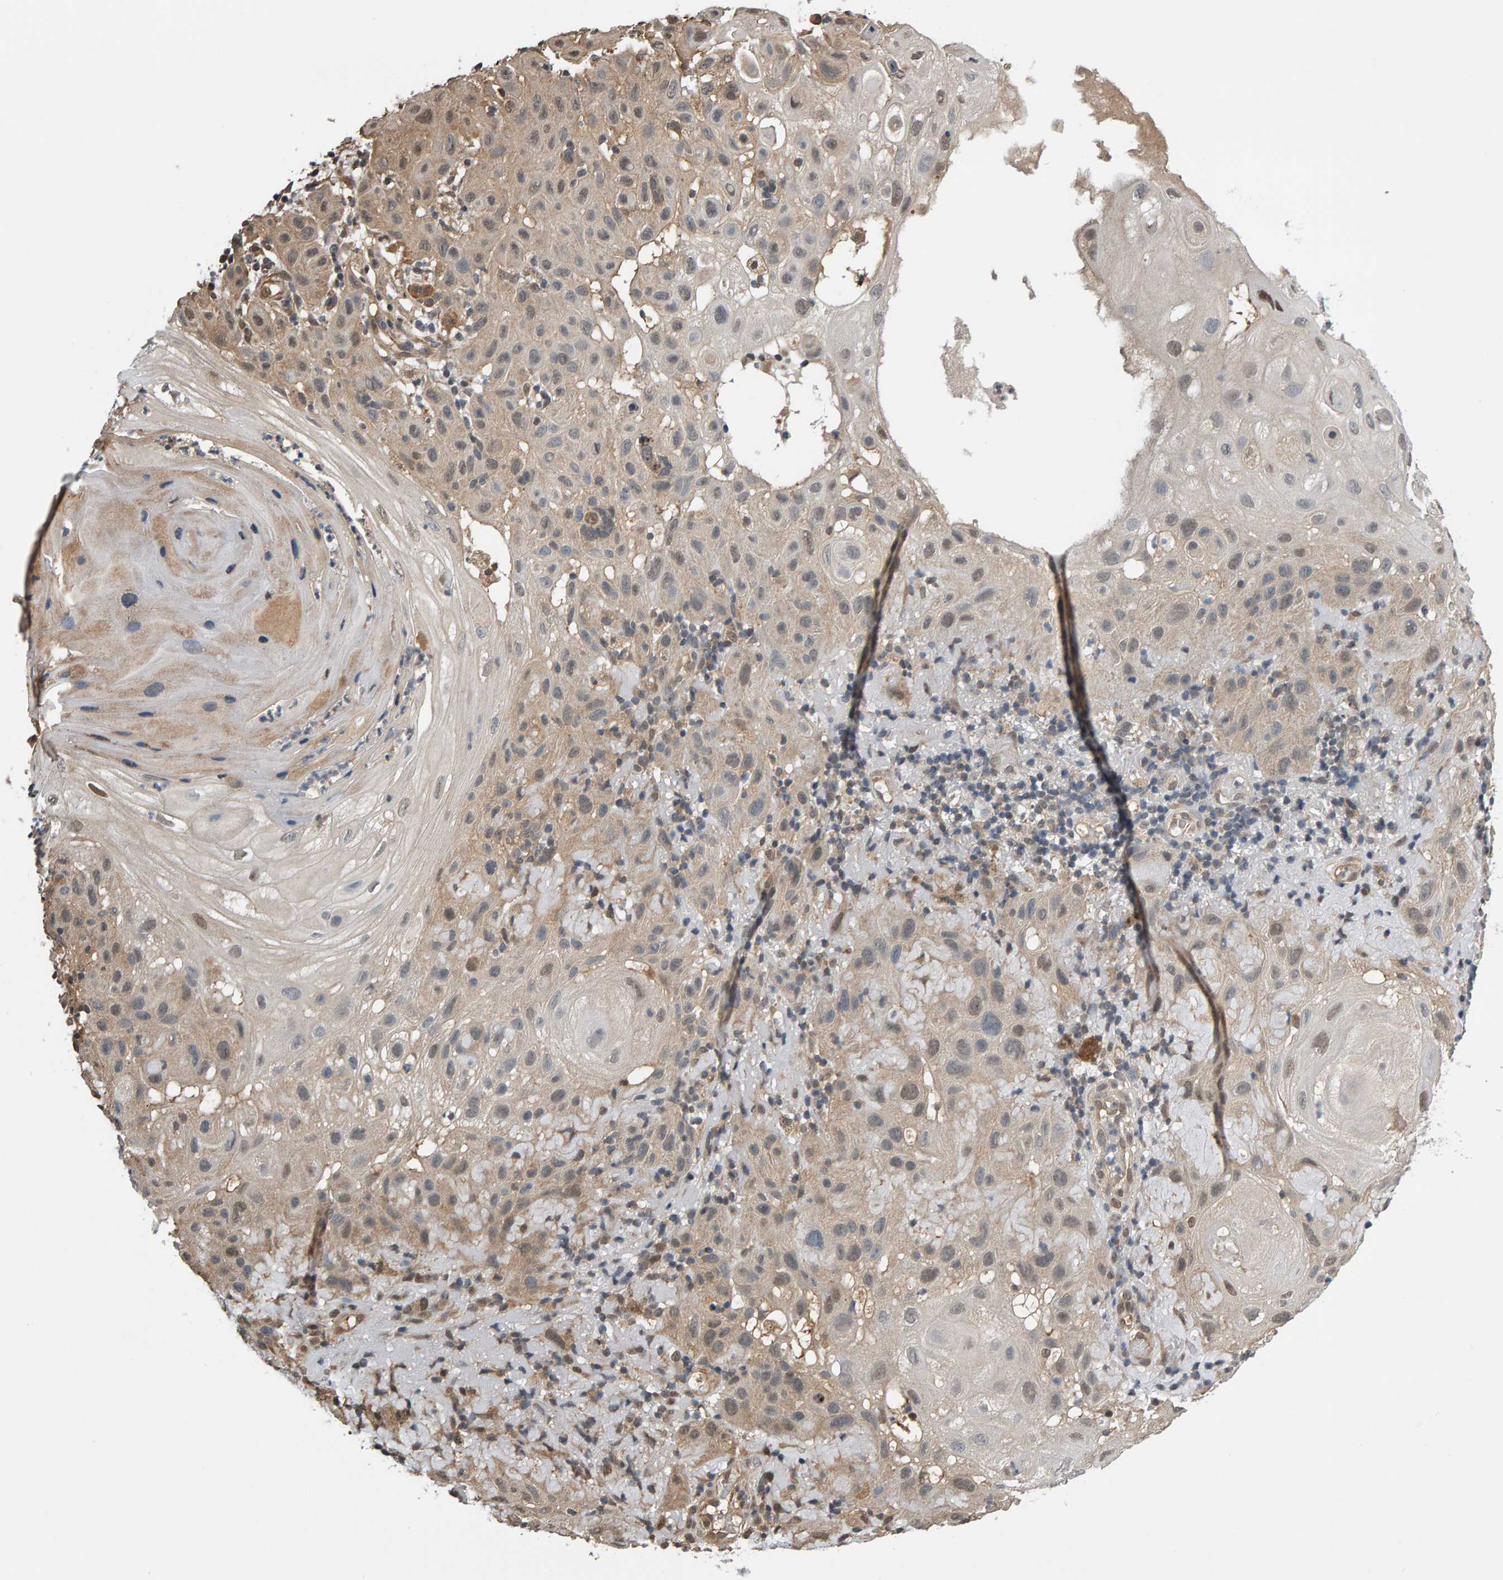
{"staining": {"intensity": "weak", "quantity": ">75%", "location": "cytoplasmic/membranous,nuclear"}, "tissue": "skin cancer", "cell_type": "Tumor cells", "image_type": "cancer", "snomed": [{"axis": "morphology", "description": "Squamous cell carcinoma, NOS"}, {"axis": "topography", "description": "Skin"}], "caption": "A brown stain highlights weak cytoplasmic/membranous and nuclear expression of a protein in human skin squamous cell carcinoma tumor cells. Immunohistochemistry stains the protein of interest in brown and the nuclei are stained blue.", "gene": "COASY", "patient": {"sex": "female", "age": 96}}